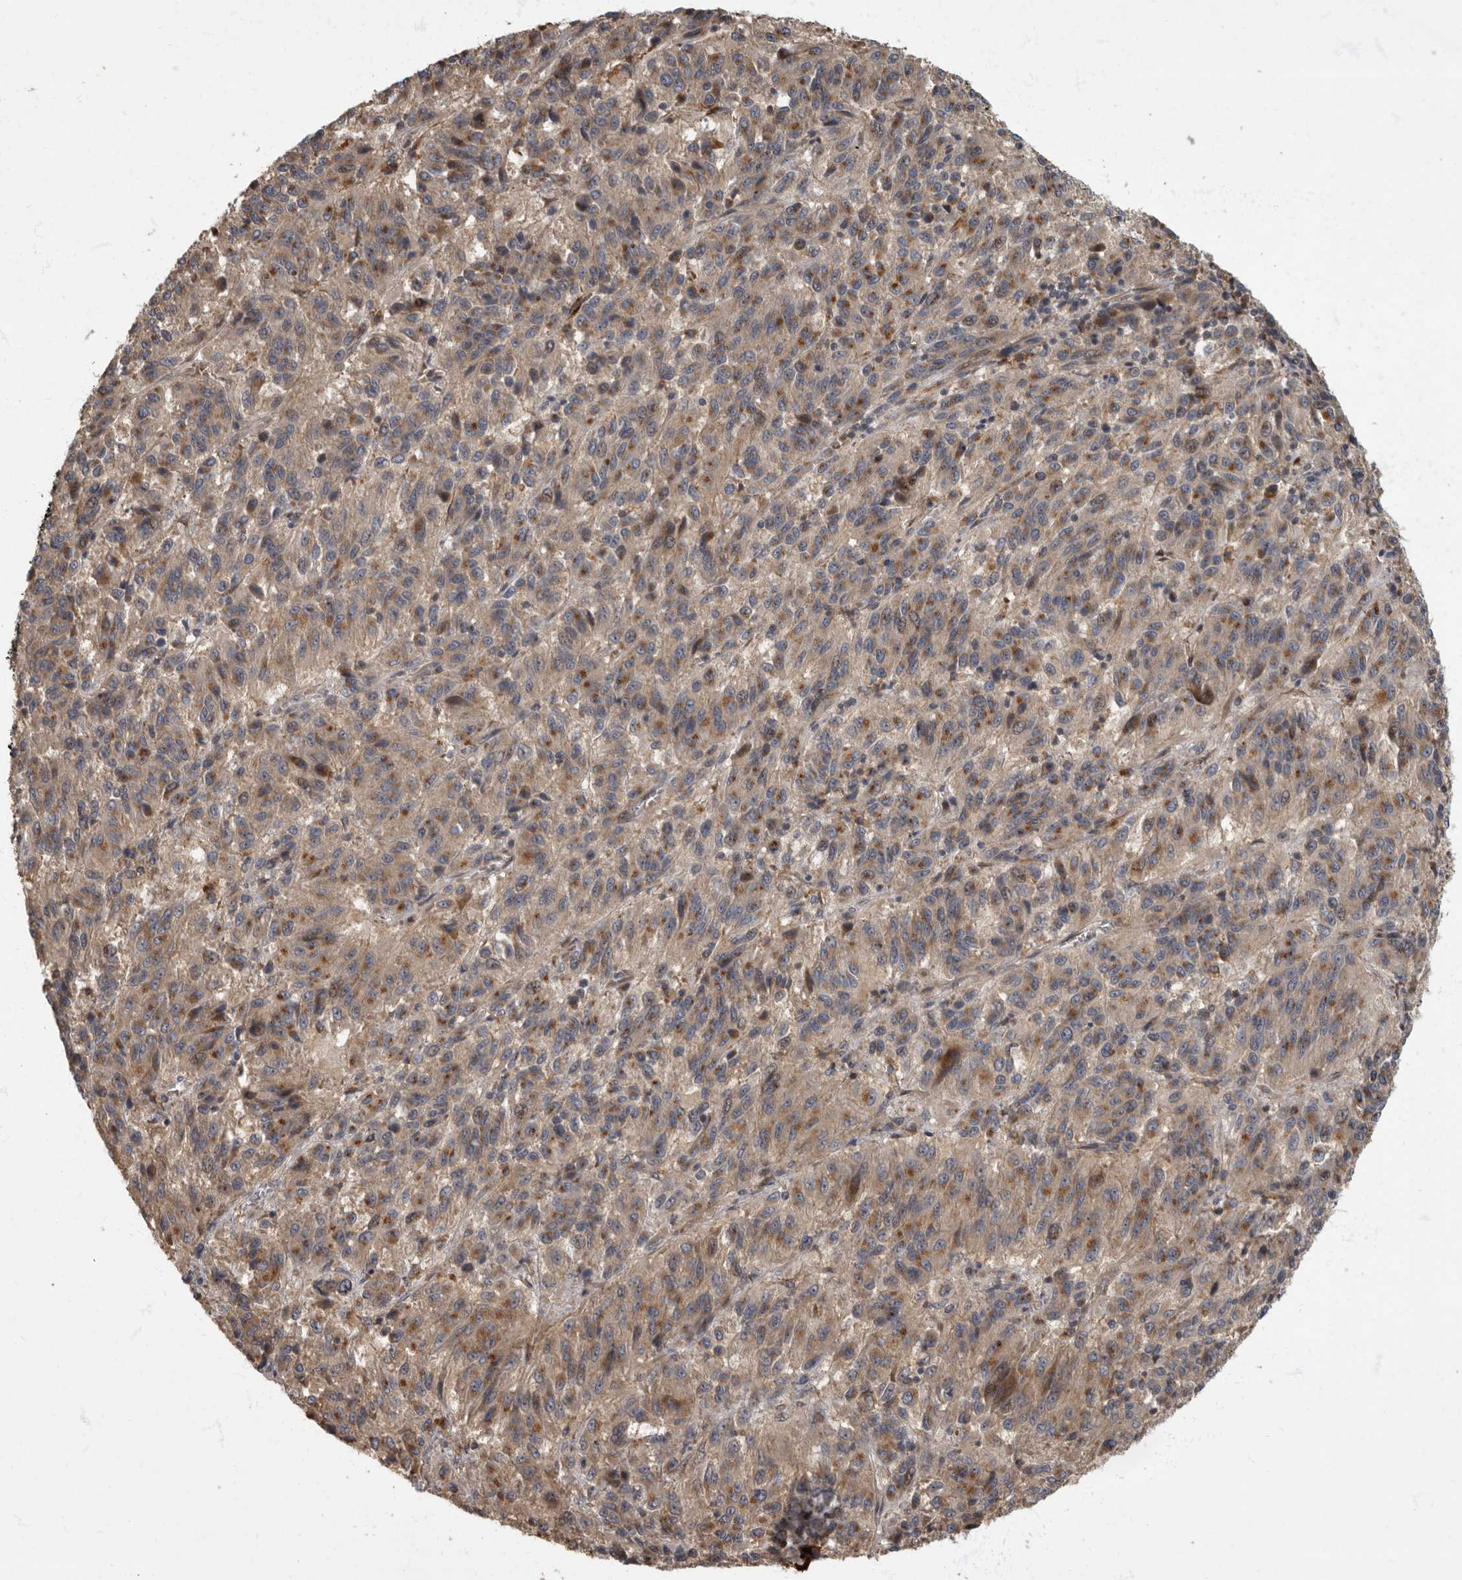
{"staining": {"intensity": "moderate", "quantity": ">75%", "location": "cytoplasmic/membranous"}, "tissue": "melanoma", "cell_type": "Tumor cells", "image_type": "cancer", "snomed": [{"axis": "morphology", "description": "Malignant melanoma, Metastatic site"}, {"axis": "topography", "description": "Lung"}], "caption": "IHC staining of melanoma, which exhibits medium levels of moderate cytoplasmic/membranous staining in approximately >75% of tumor cells indicating moderate cytoplasmic/membranous protein staining. The staining was performed using DAB (brown) for protein detection and nuclei were counterstained in hematoxylin (blue).", "gene": "IQCK", "patient": {"sex": "male", "age": 64}}